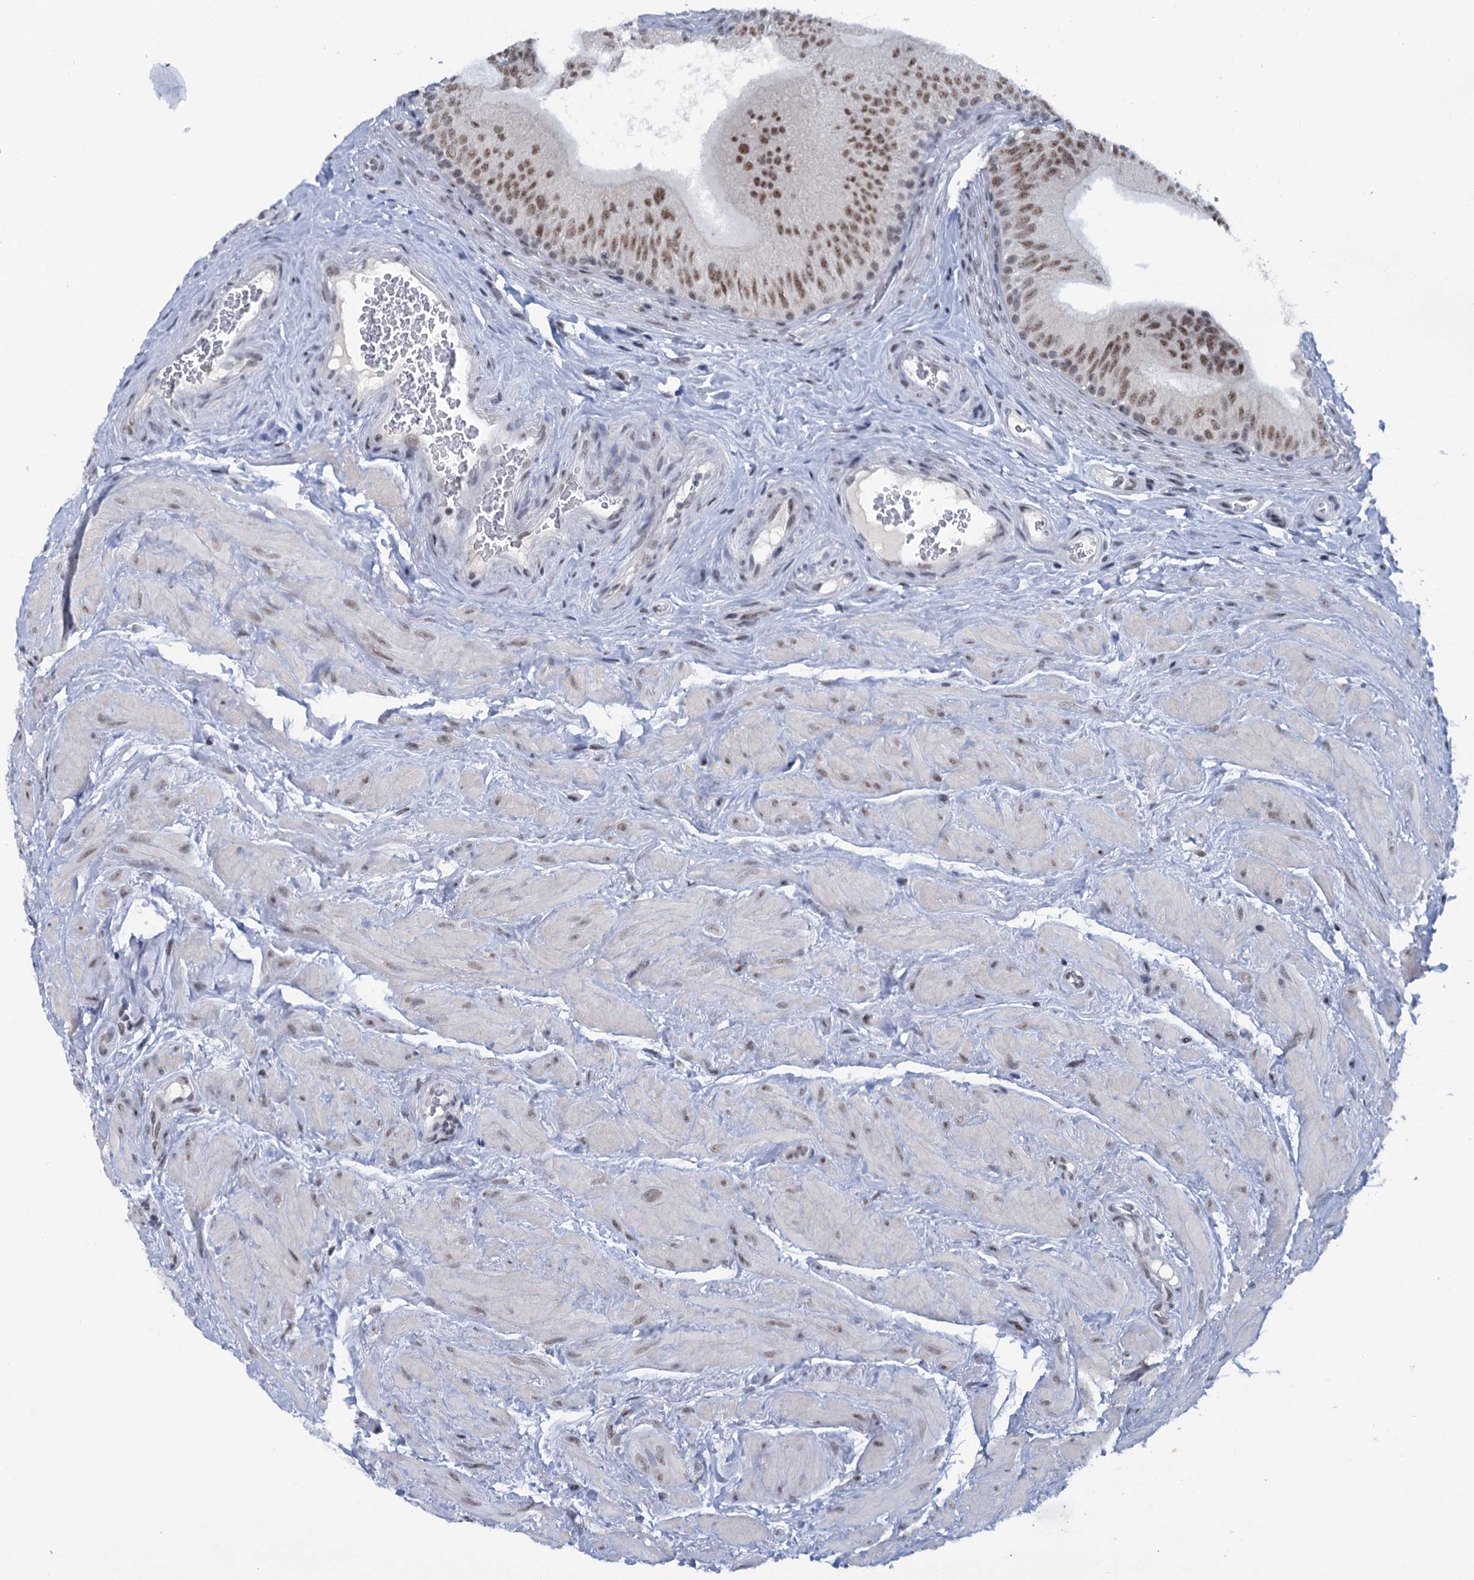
{"staining": {"intensity": "moderate", "quantity": ">75%", "location": "nuclear"}, "tissue": "epididymis", "cell_type": "Glandular cells", "image_type": "normal", "snomed": [{"axis": "morphology", "description": "Normal tissue, NOS"}, {"axis": "topography", "description": "Epididymis"}], "caption": "Protein staining shows moderate nuclear expression in approximately >75% of glandular cells in benign epididymis.", "gene": "SREK1", "patient": {"sex": "male", "age": 46}}